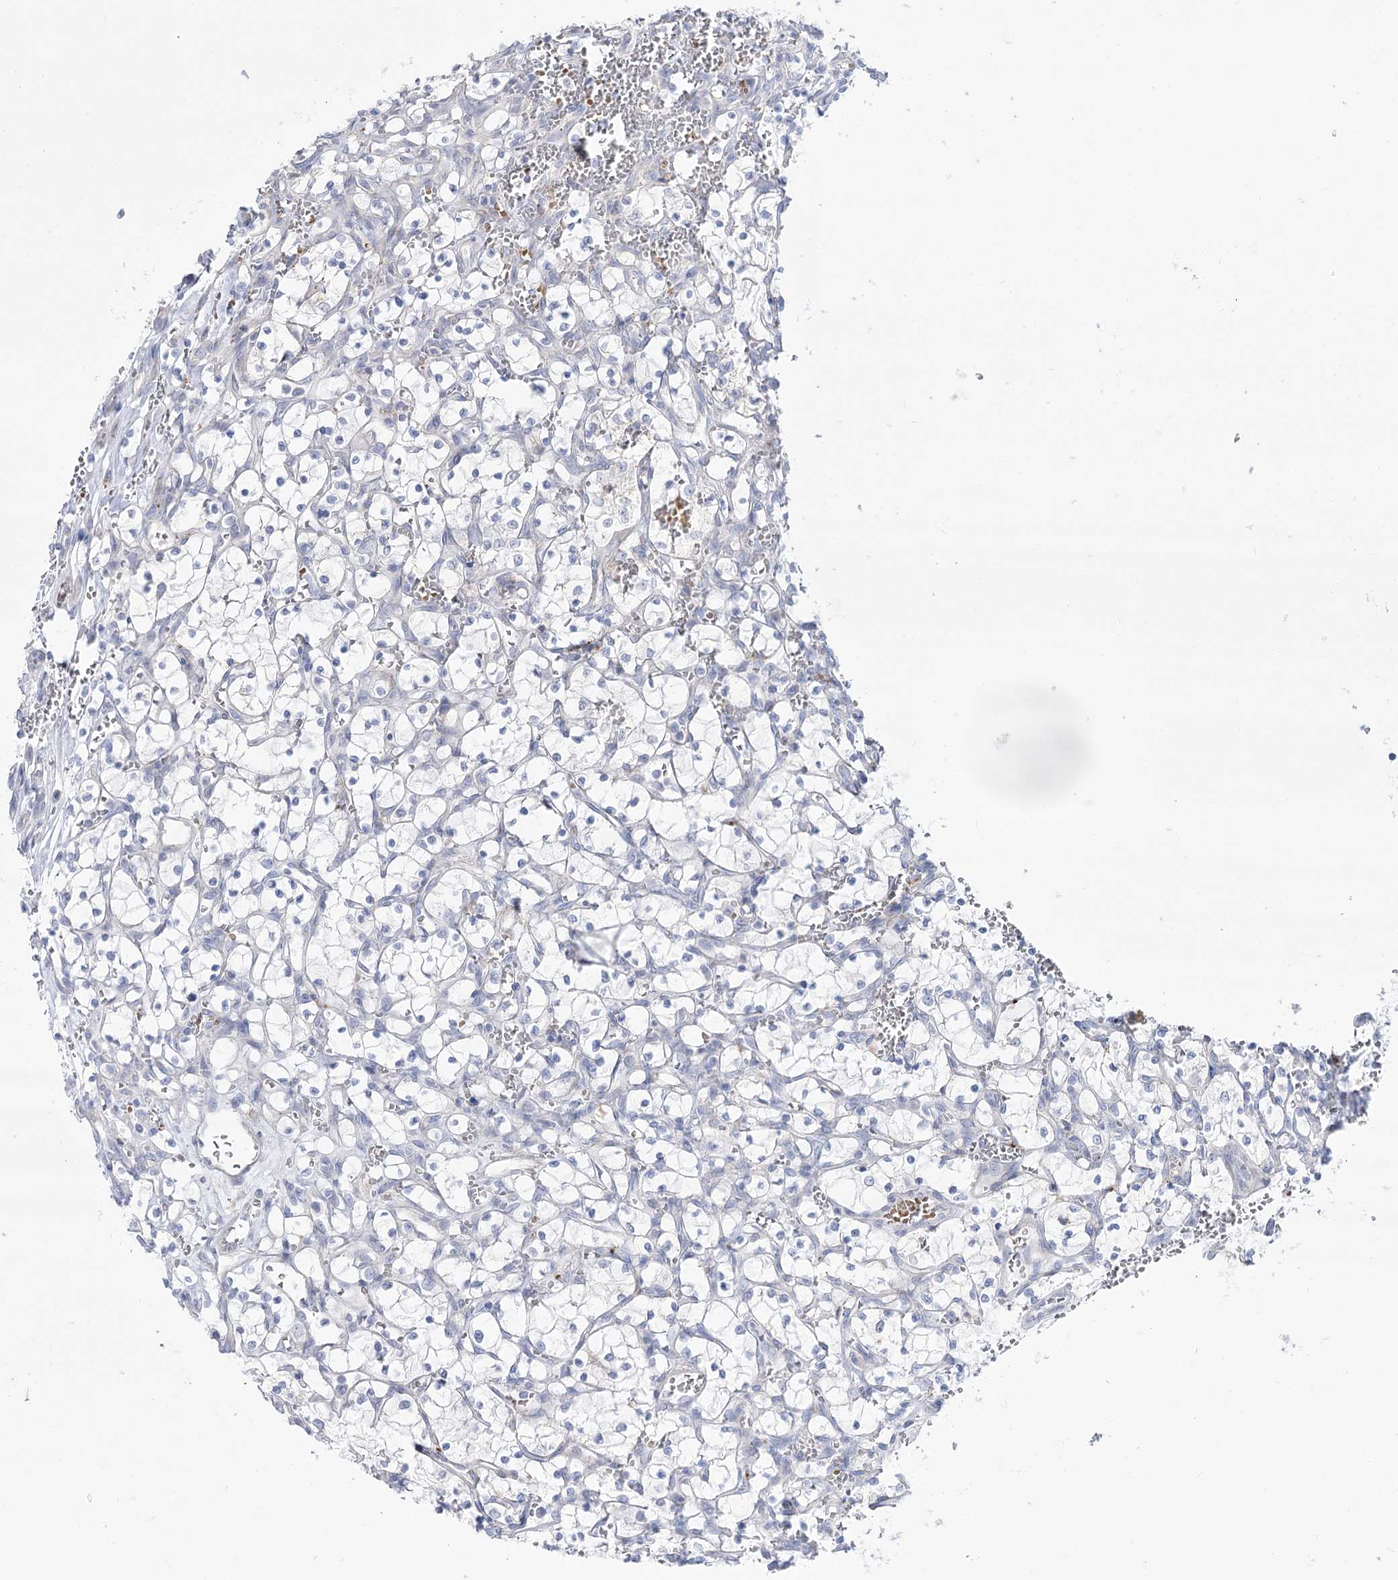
{"staining": {"intensity": "negative", "quantity": "none", "location": "none"}, "tissue": "renal cancer", "cell_type": "Tumor cells", "image_type": "cancer", "snomed": [{"axis": "morphology", "description": "Adenocarcinoma, NOS"}, {"axis": "topography", "description": "Kidney"}], "caption": "Immunohistochemistry (IHC) of renal adenocarcinoma demonstrates no positivity in tumor cells. The staining was performed using DAB (3,3'-diaminobenzidine) to visualize the protein expression in brown, while the nuclei were stained in blue with hematoxylin (Magnification: 20x).", "gene": "SIAE", "patient": {"sex": "female", "age": 69}}